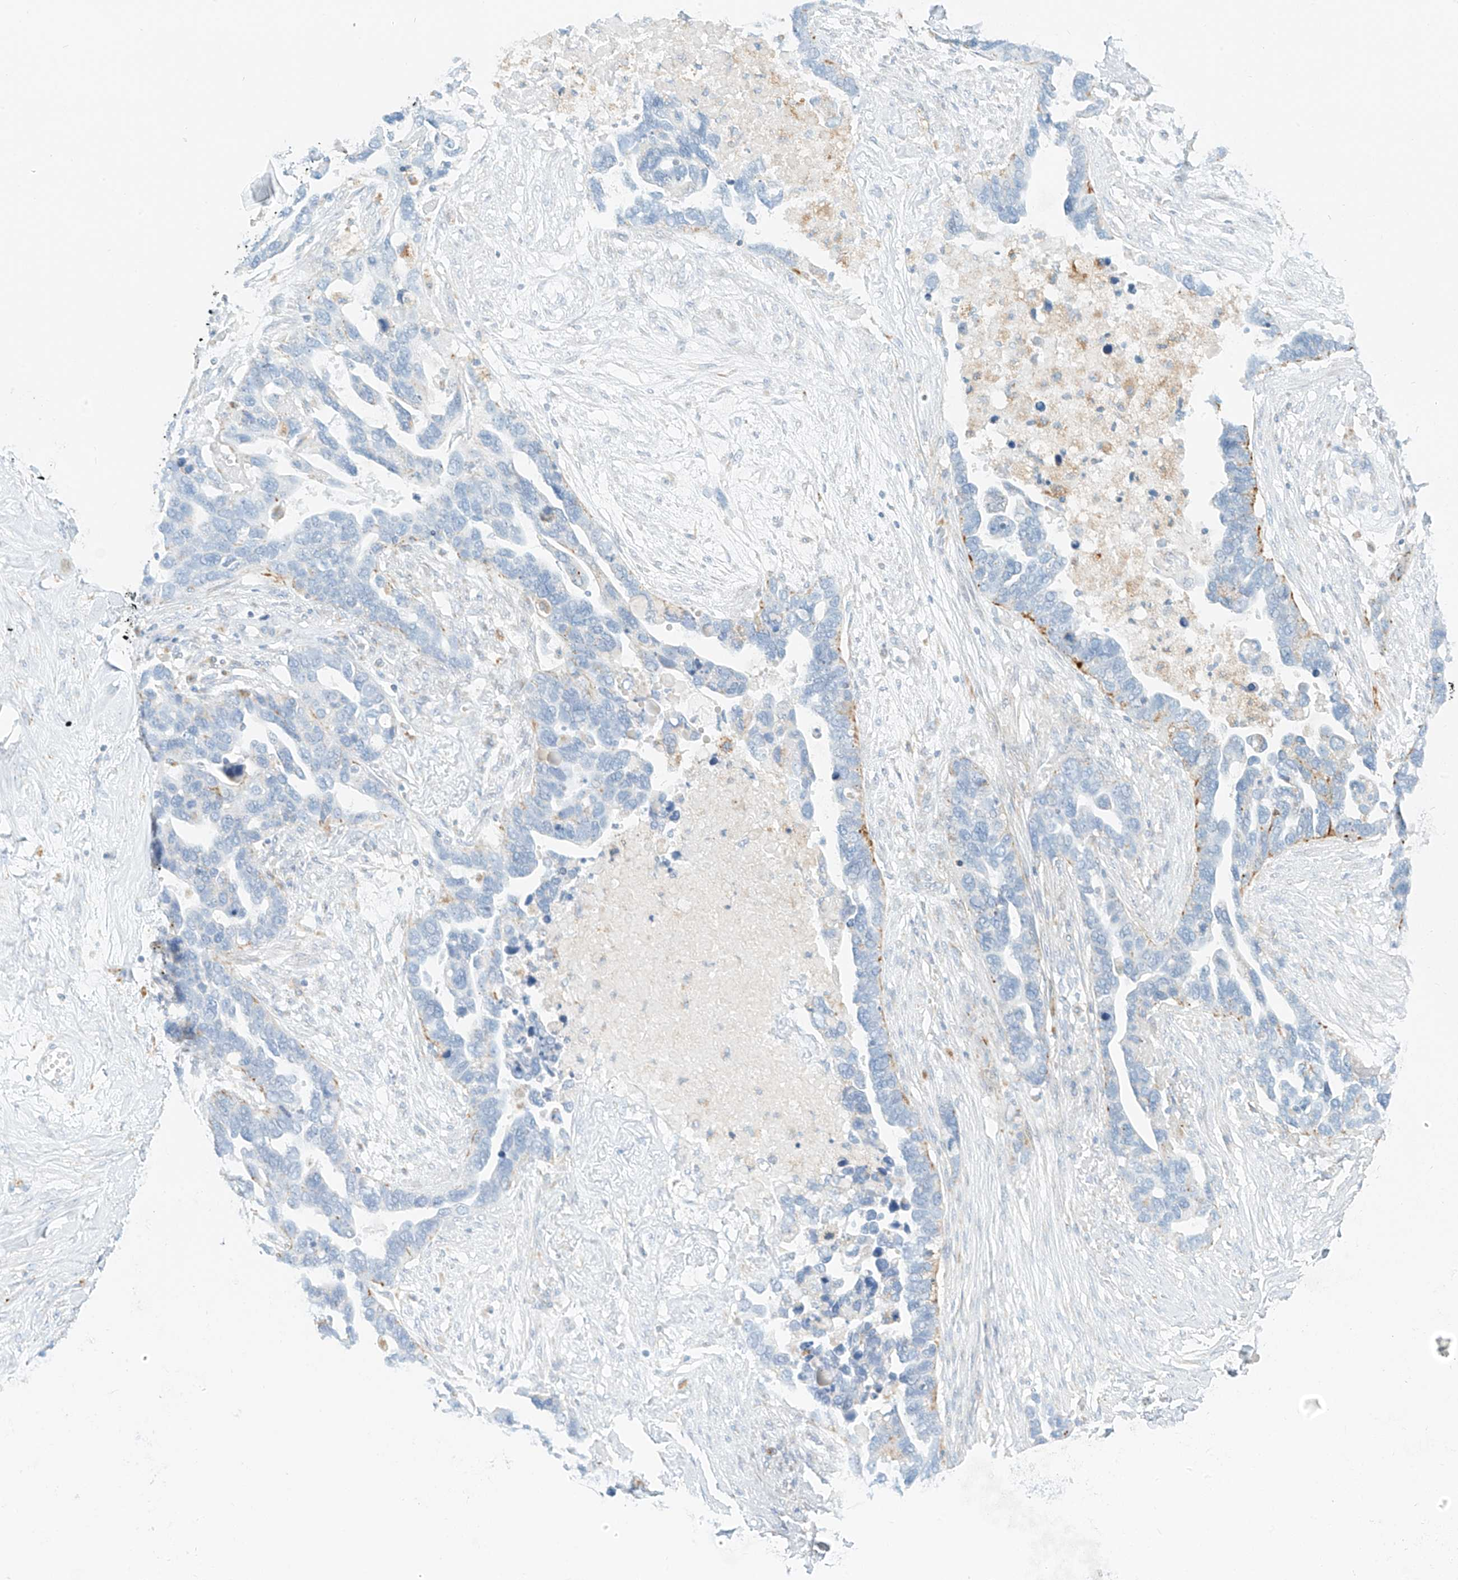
{"staining": {"intensity": "negative", "quantity": "none", "location": "none"}, "tissue": "ovarian cancer", "cell_type": "Tumor cells", "image_type": "cancer", "snomed": [{"axis": "morphology", "description": "Cystadenocarcinoma, serous, NOS"}, {"axis": "topography", "description": "Ovary"}], "caption": "Protein analysis of ovarian serous cystadenocarcinoma reveals no significant positivity in tumor cells.", "gene": "SLC35F6", "patient": {"sex": "female", "age": 54}}